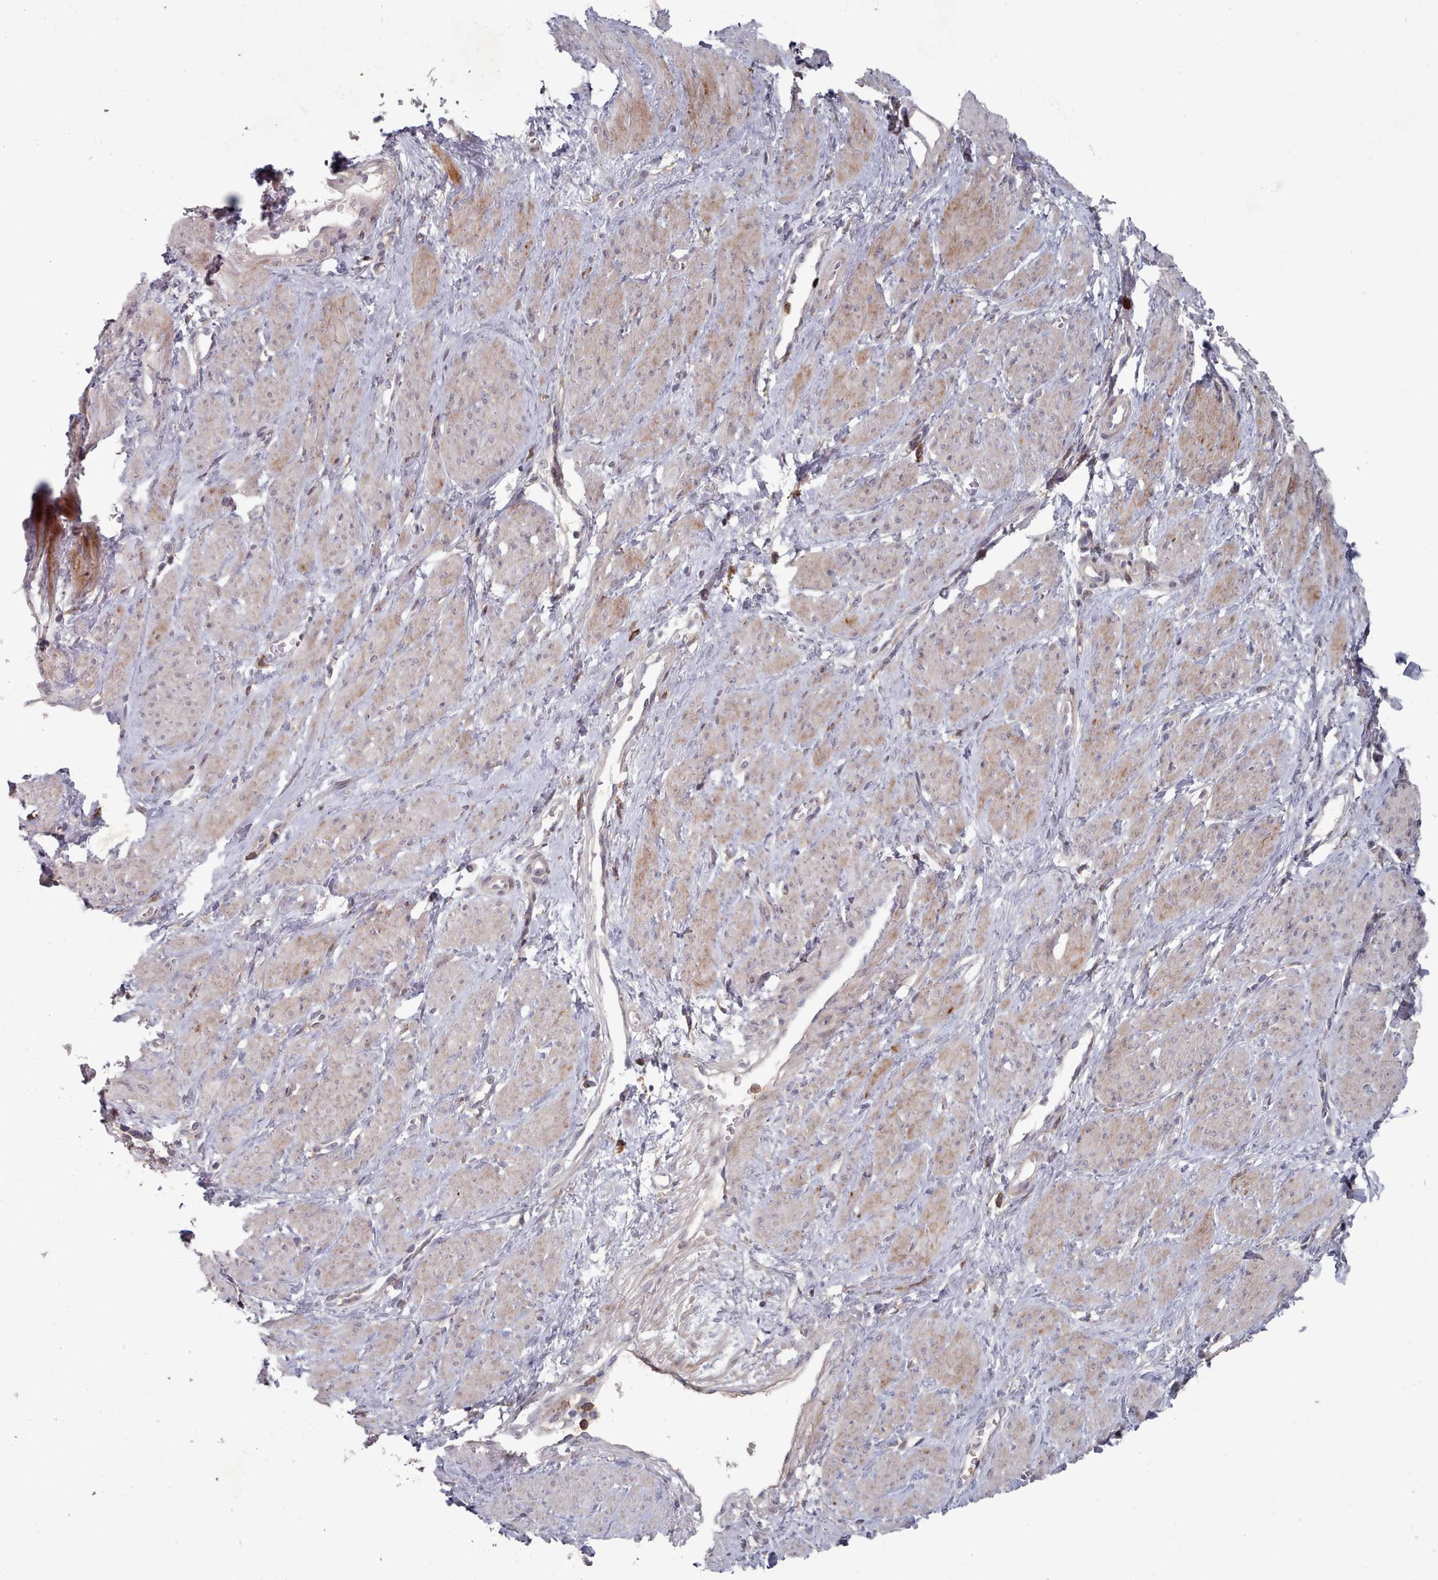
{"staining": {"intensity": "weak", "quantity": "25%-75%", "location": "cytoplasmic/membranous"}, "tissue": "smooth muscle", "cell_type": "Smooth muscle cells", "image_type": "normal", "snomed": [{"axis": "morphology", "description": "Normal tissue, NOS"}, {"axis": "topography", "description": "Smooth muscle"}, {"axis": "topography", "description": "Uterus"}], "caption": "A micrograph of human smooth muscle stained for a protein reveals weak cytoplasmic/membranous brown staining in smooth muscle cells. Using DAB (brown) and hematoxylin (blue) stains, captured at high magnification using brightfield microscopy.", "gene": "COL8A2", "patient": {"sex": "female", "age": 39}}